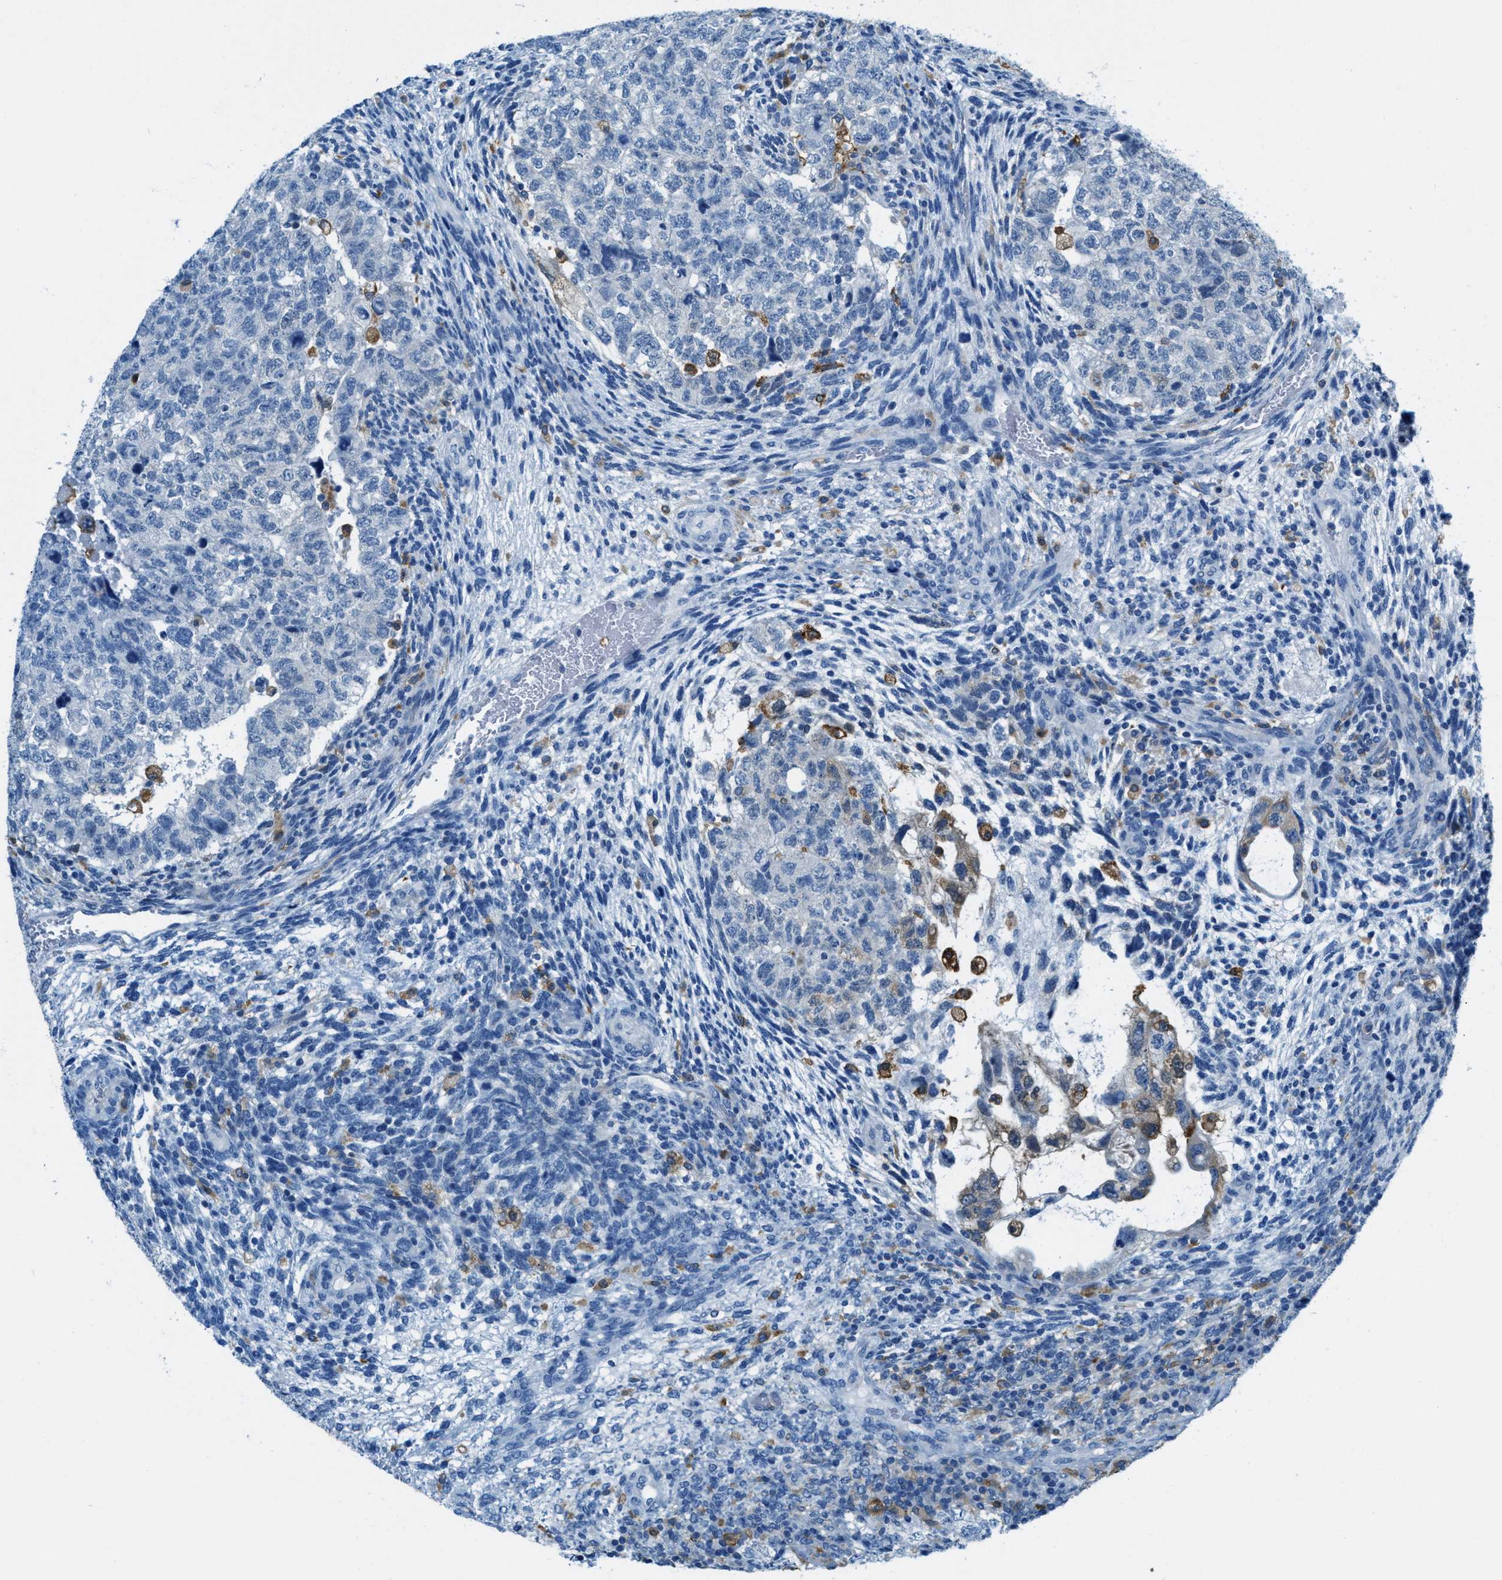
{"staining": {"intensity": "negative", "quantity": "none", "location": "none"}, "tissue": "testis cancer", "cell_type": "Tumor cells", "image_type": "cancer", "snomed": [{"axis": "morphology", "description": "Carcinoma, Embryonal, NOS"}, {"axis": "topography", "description": "Testis"}], "caption": "High magnification brightfield microscopy of testis cancer (embryonal carcinoma) stained with DAB (3,3'-diaminobenzidine) (brown) and counterstained with hematoxylin (blue): tumor cells show no significant expression.", "gene": "MATCAP2", "patient": {"sex": "male", "age": 36}}